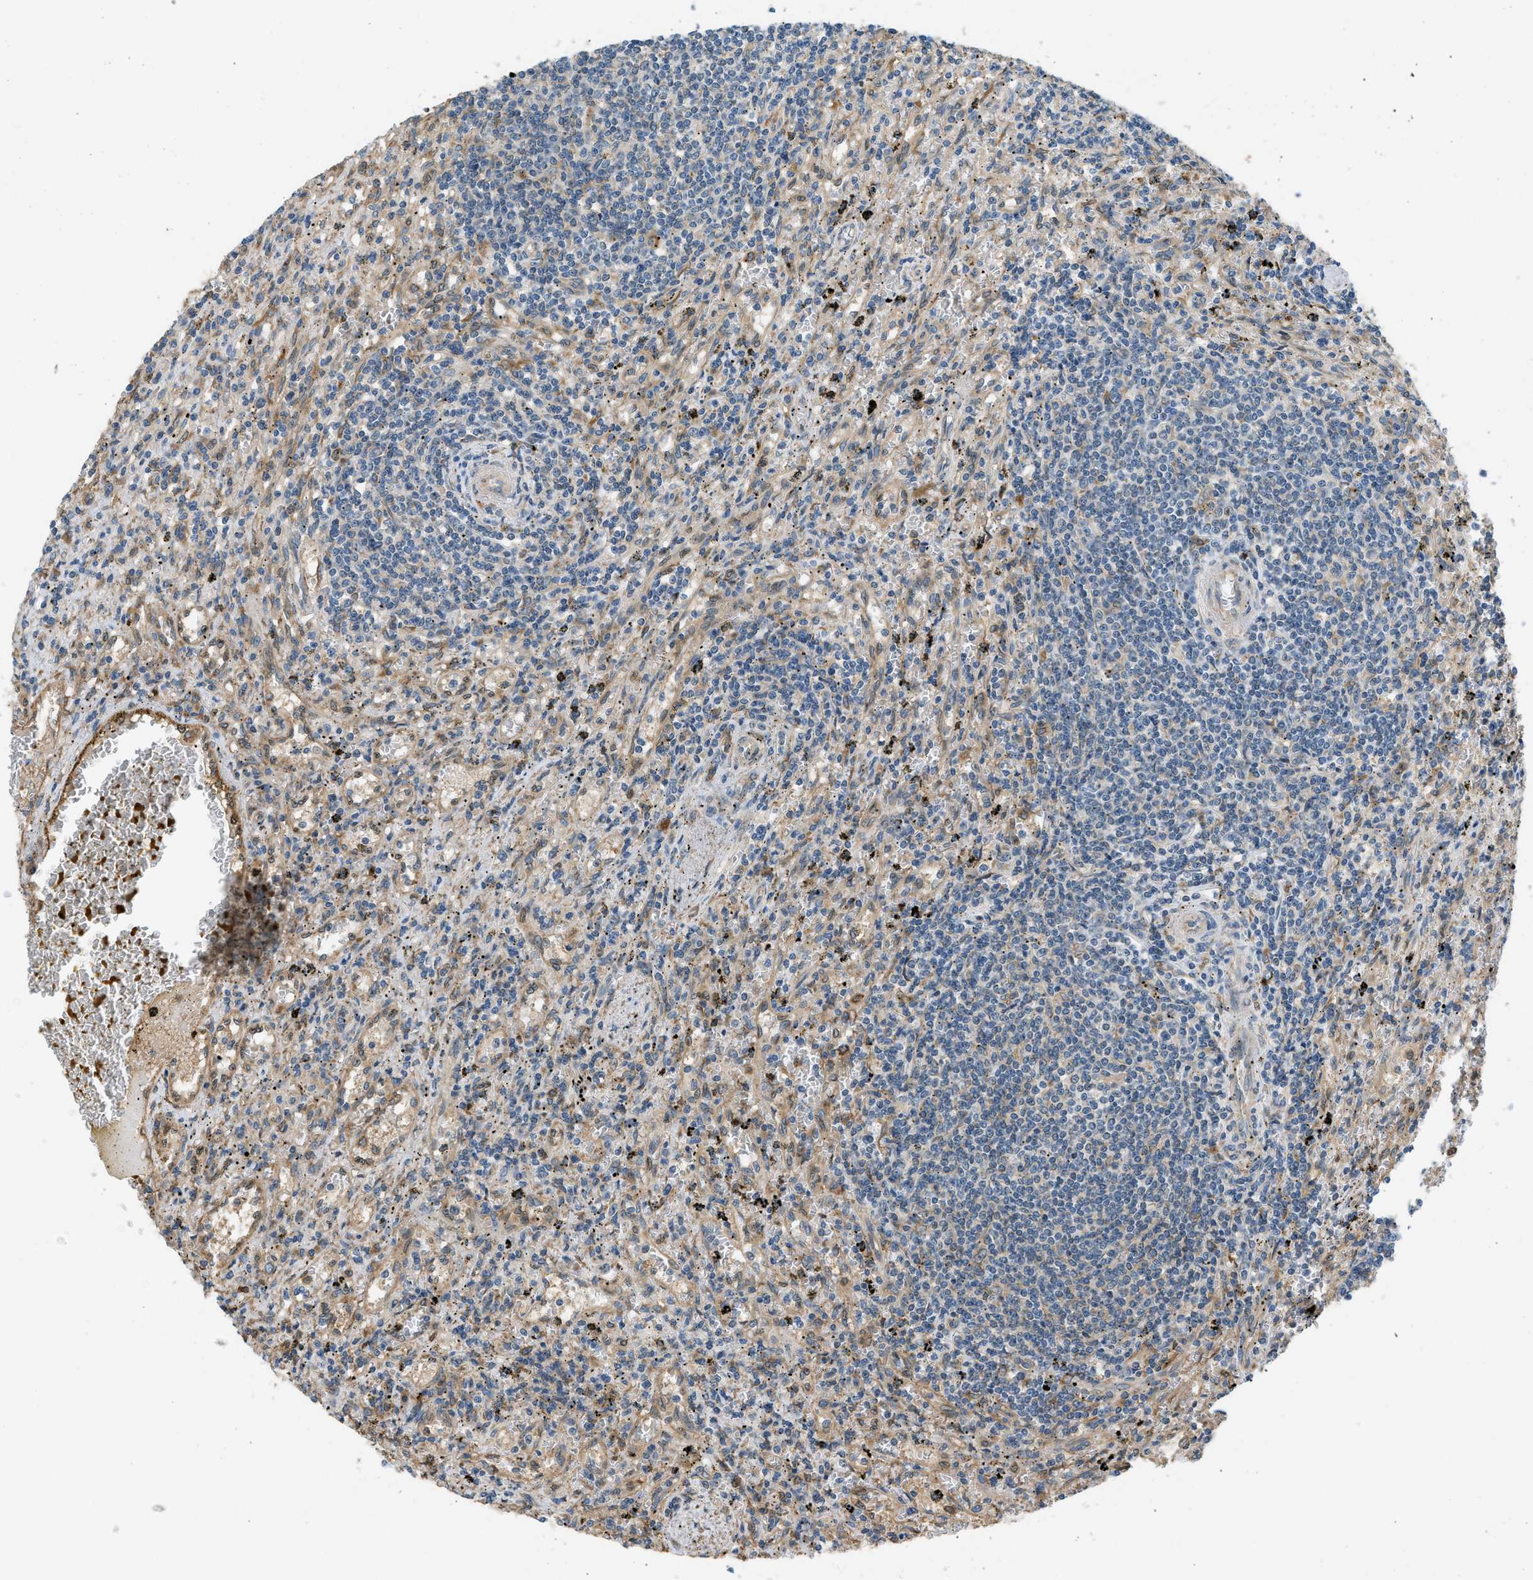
{"staining": {"intensity": "negative", "quantity": "none", "location": "none"}, "tissue": "lymphoma", "cell_type": "Tumor cells", "image_type": "cancer", "snomed": [{"axis": "morphology", "description": "Malignant lymphoma, non-Hodgkin's type, Low grade"}, {"axis": "topography", "description": "Spleen"}], "caption": "This is a image of immunohistochemistry staining of lymphoma, which shows no staining in tumor cells. The staining was performed using DAB (3,3'-diaminobenzidine) to visualize the protein expression in brown, while the nuclei were stained in blue with hematoxylin (Magnification: 20x).", "gene": "OS9", "patient": {"sex": "male", "age": 76}}